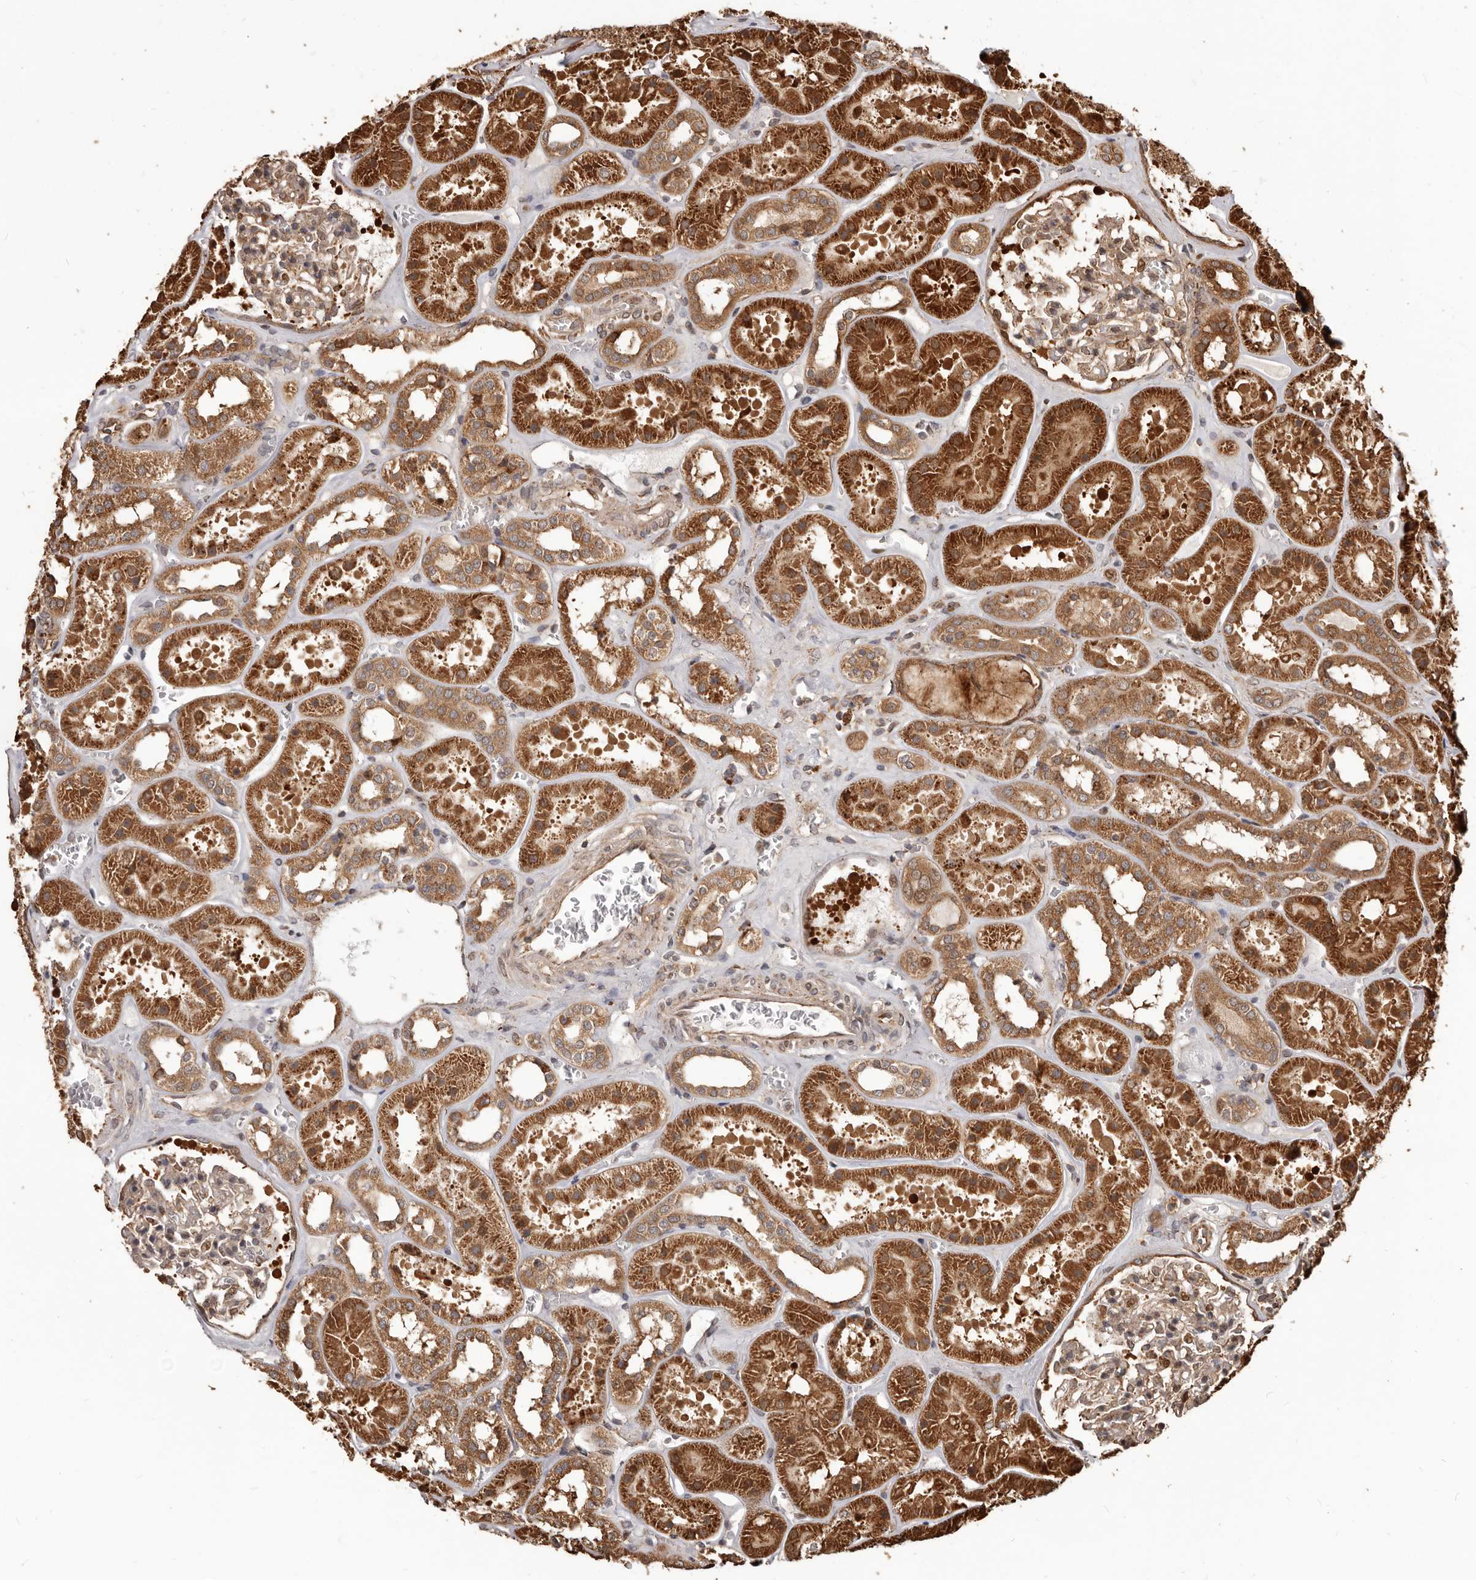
{"staining": {"intensity": "moderate", "quantity": ">75%", "location": "cytoplasmic/membranous"}, "tissue": "kidney", "cell_type": "Cells in glomeruli", "image_type": "normal", "snomed": [{"axis": "morphology", "description": "Normal tissue, NOS"}, {"axis": "topography", "description": "Kidney"}], "caption": "The image demonstrates a brown stain indicating the presence of a protein in the cytoplasmic/membranous of cells in glomeruli in kidney. The staining is performed using DAB (3,3'-diaminobenzidine) brown chromogen to label protein expression. The nuclei are counter-stained blue using hematoxylin.", "gene": "MTO1", "patient": {"sex": "female", "age": 41}}